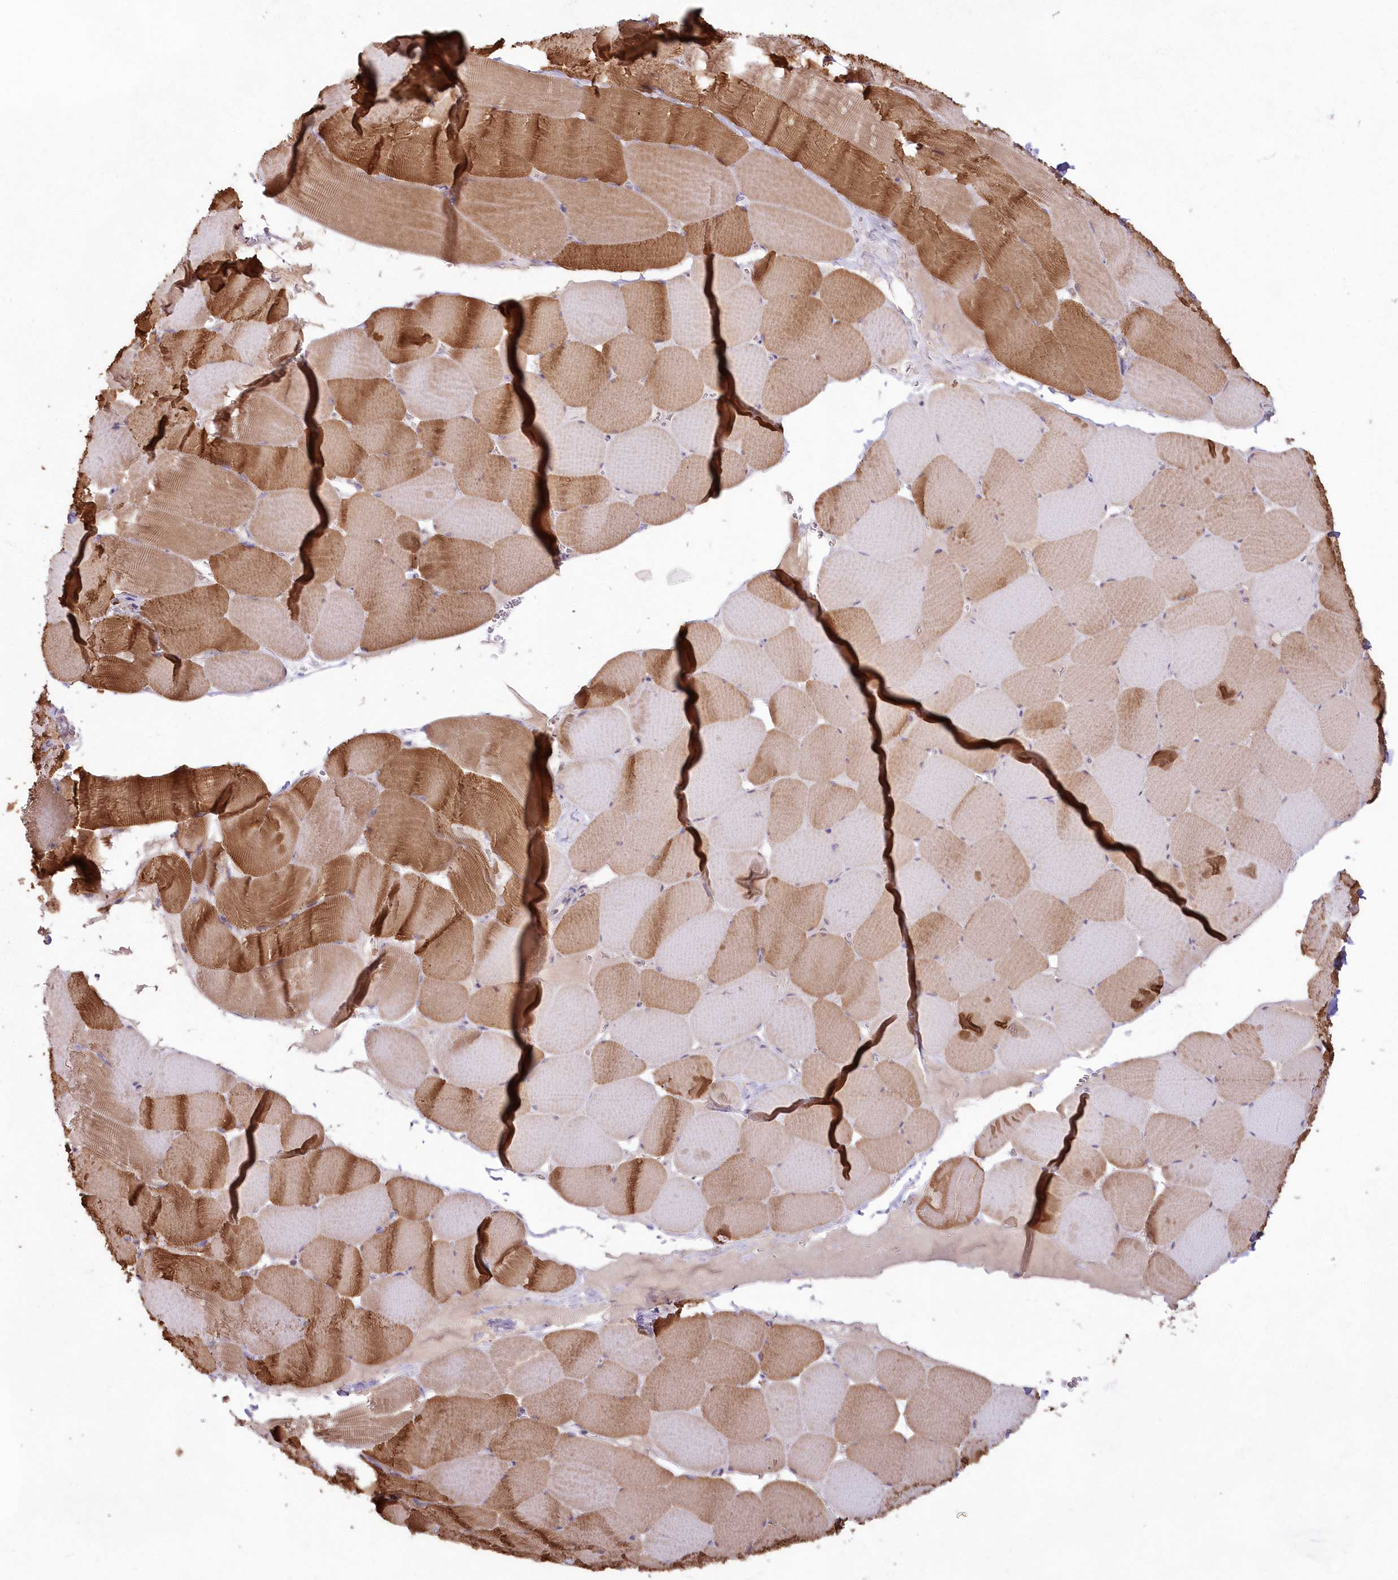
{"staining": {"intensity": "moderate", "quantity": "25%-75%", "location": "cytoplasmic/membranous"}, "tissue": "skeletal muscle", "cell_type": "Myocytes", "image_type": "normal", "snomed": [{"axis": "morphology", "description": "Normal tissue, NOS"}, {"axis": "topography", "description": "Skeletal muscle"}], "caption": "This is a photomicrograph of immunohistochemistry (IHC) staining of benign skeletal muscle, which shows moderate positivity in the cytoplasmic/membranous of myocytes.", "gene": "IMPA1", "patient": {"sex": "male", "age": 62}}